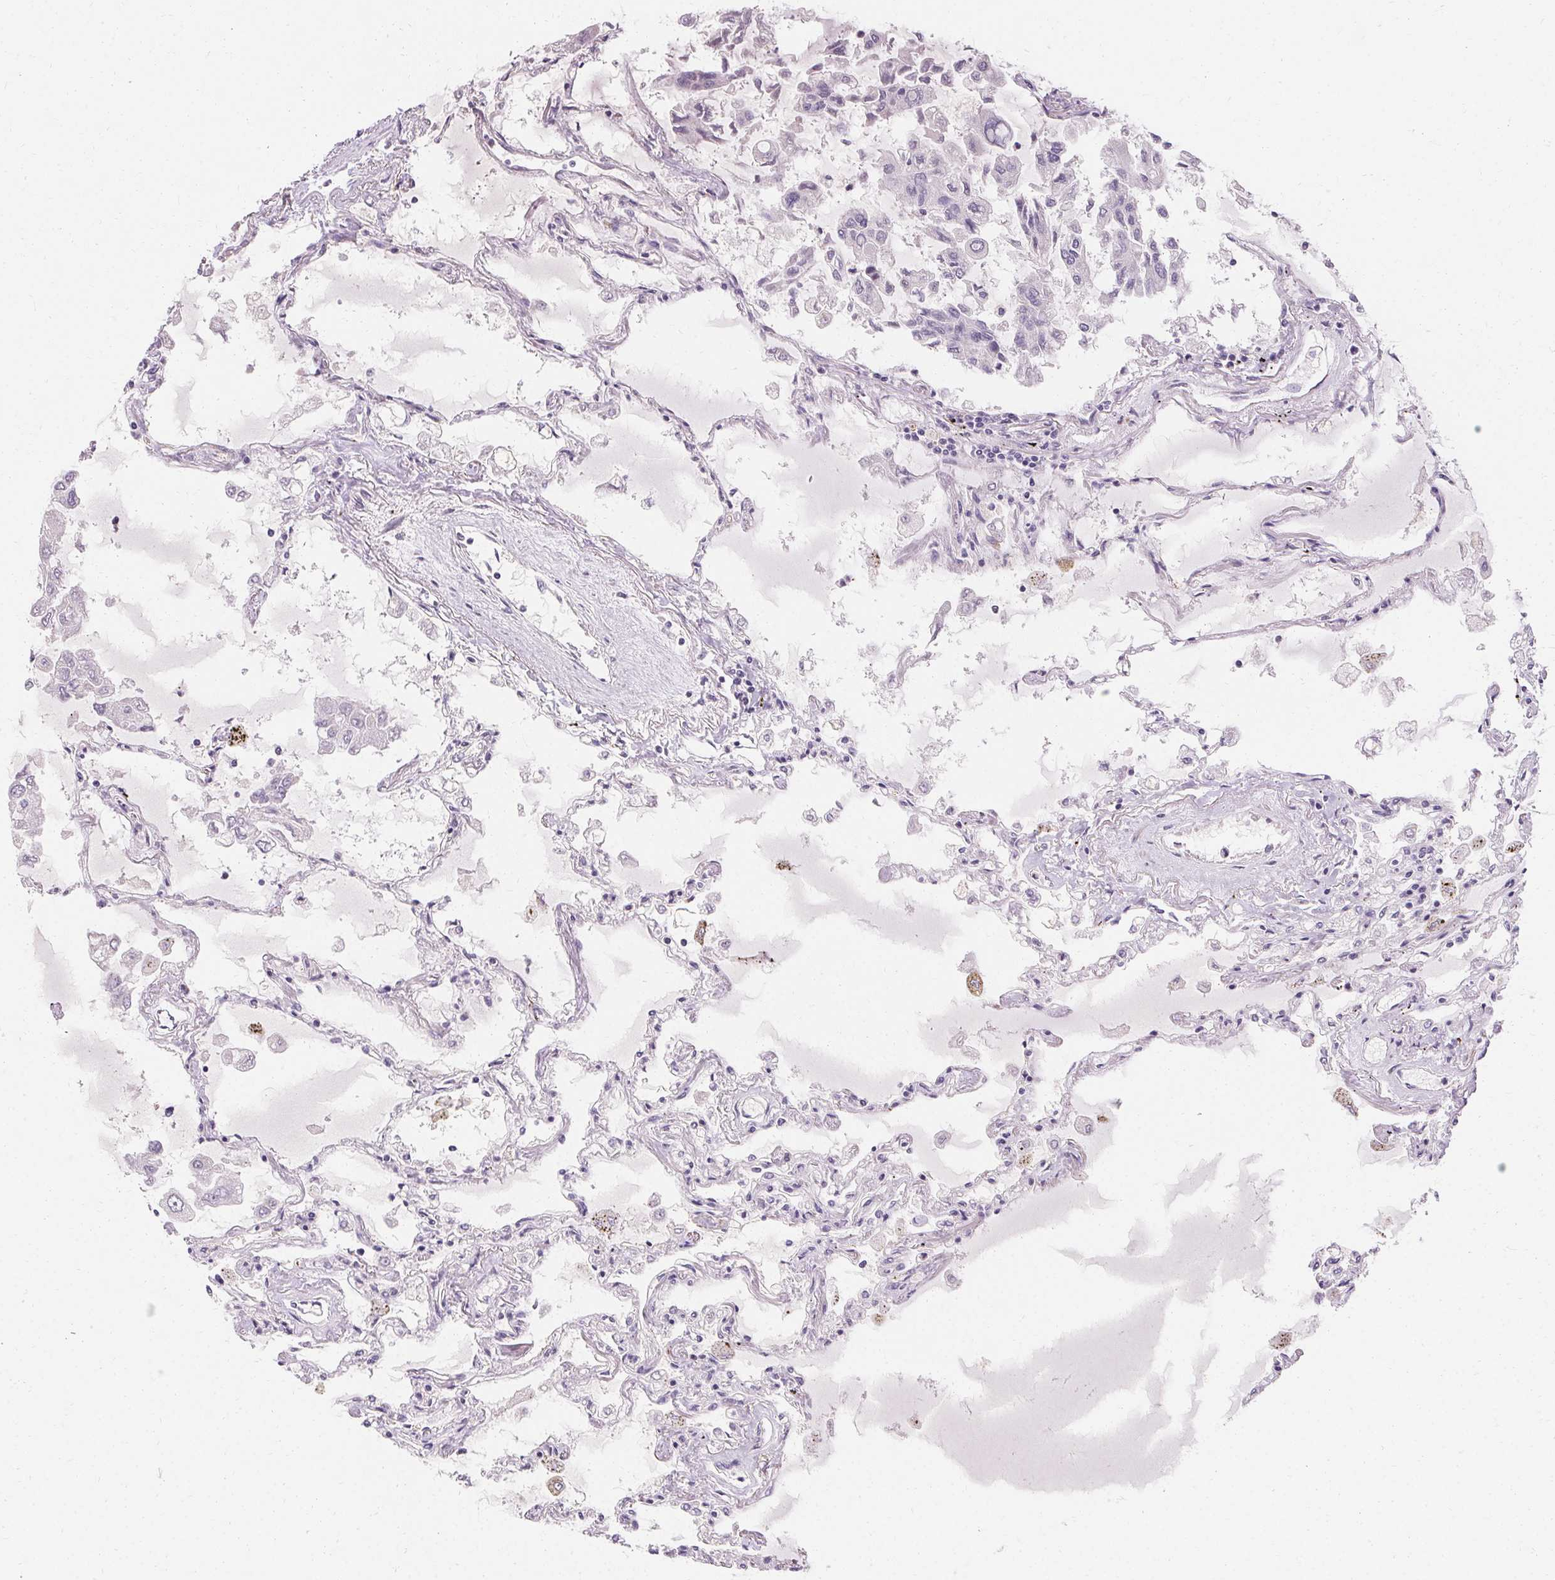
{"staining": {"intensity": "negative", "quantity": "none", "location": "none"}, "tissue": "lung", "cell_type": "Alveolar cells", "image_type": "normal", "snomed": [{"axis": "morphology", "description": "Normal tissue, NOS"}, {"axis": "morphology", "description": "Adenocarcinoma, NOS"}, {"axis": "topography", "description": "Cartilage tissue"}, {"axis": "topography", "description": "Lung"}], "caption": "This is a histopathology image of immunohistochemistry staining of unremarkable lung, which shows no positivity in alveolar cells.", "gene": "TRIP13", "patient": {"sex": "female", "age": 67}}